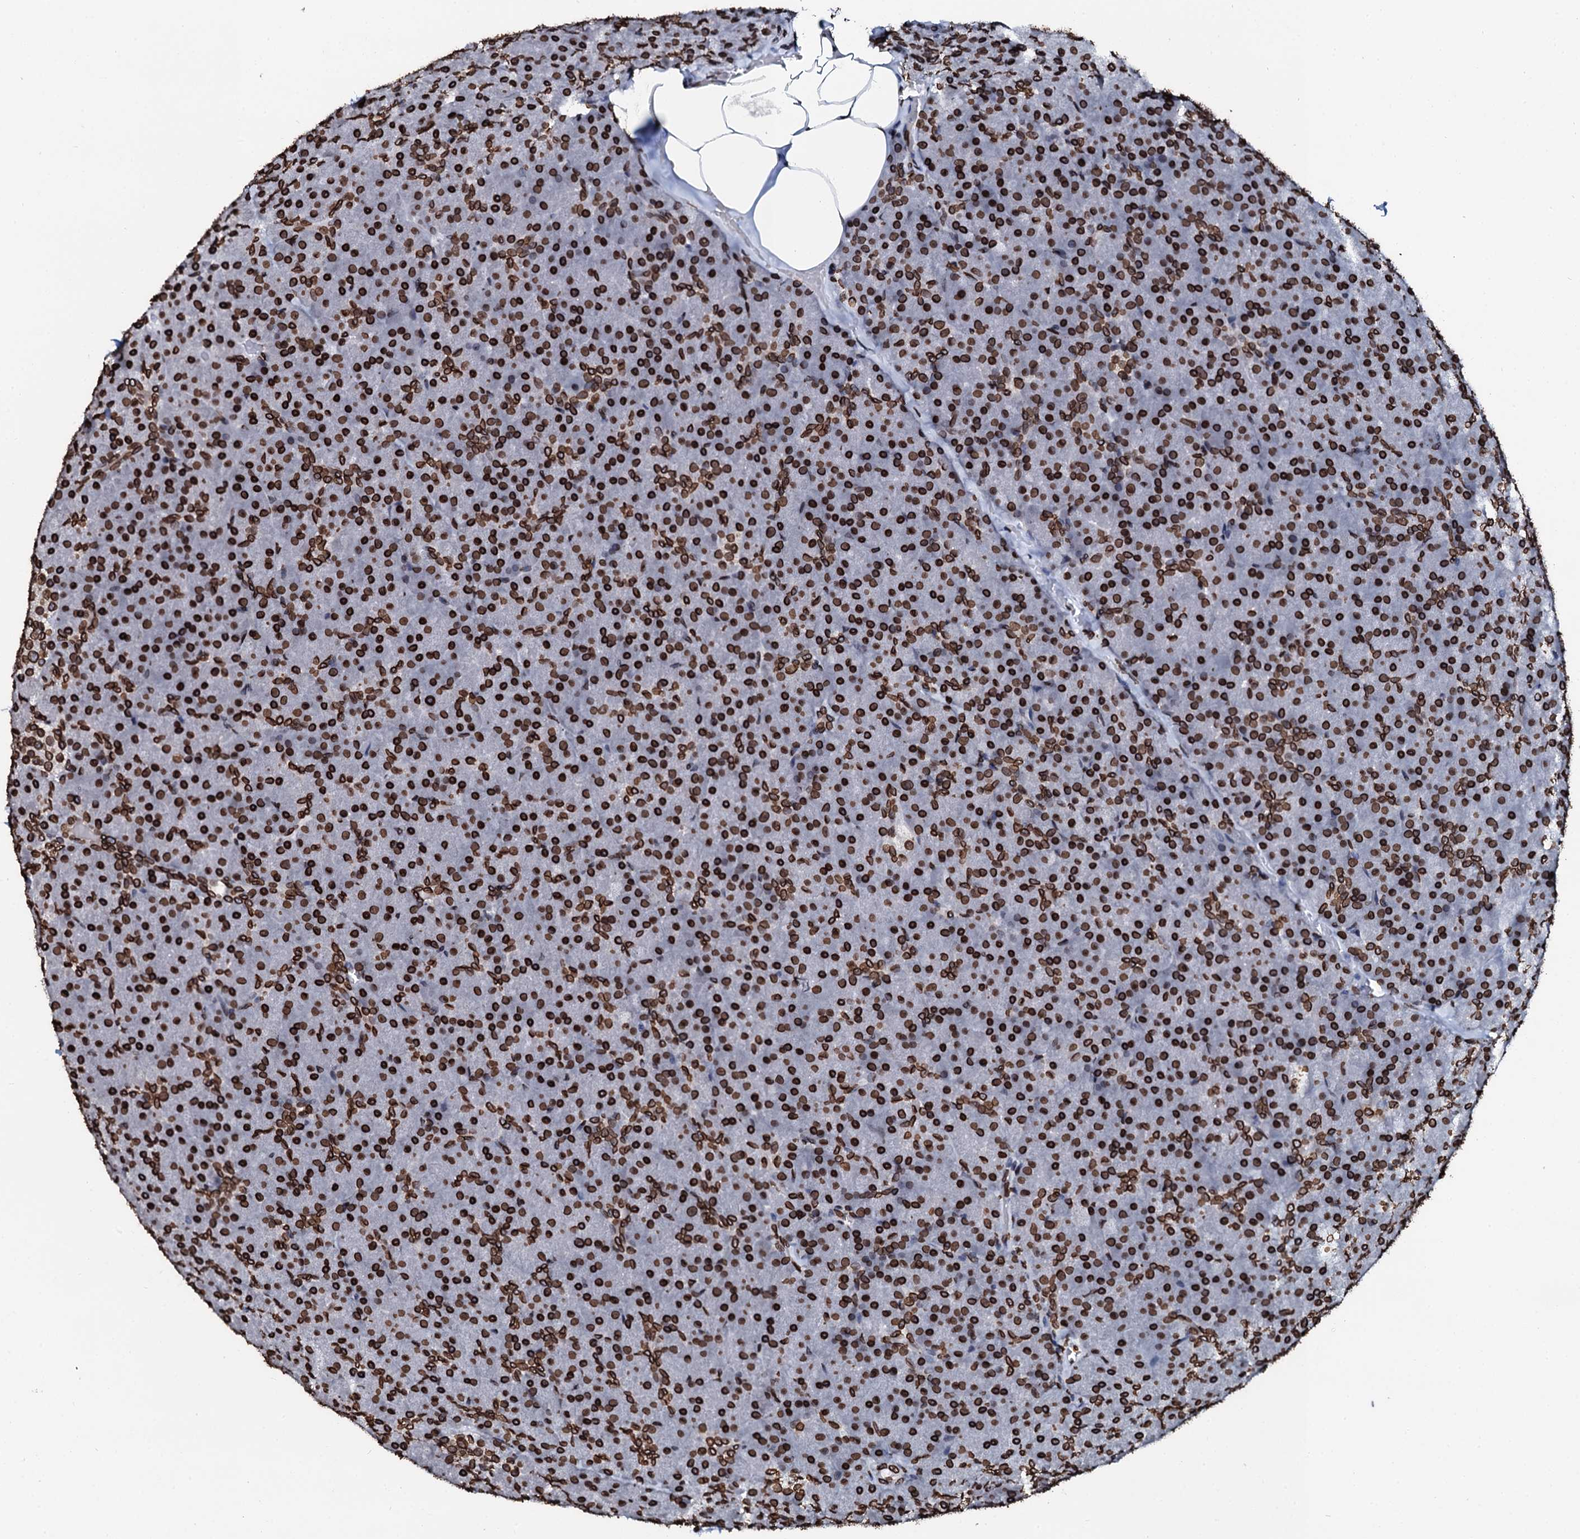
{"staining": {"intensity": "strong", "quantity": ">75%", "location": "nuclear"}, "tissue": "pancreas", "cell_type": "Exocrine glandular cells", "image_type": "normal", "snomed": [{"axis": "morphology", "description": "Normal tissue, NOS"}, {"axis": "topography", "description": "Pancreas"}], "caption": "Approximately >75% of exocrine glandular cells in unremarkable human pancreas show strong nuclear protein positivity as visualized by brown immunohistochemical staining.", "gene": "KATNAL2", "patient": {"sex": "male", "age": 36}}